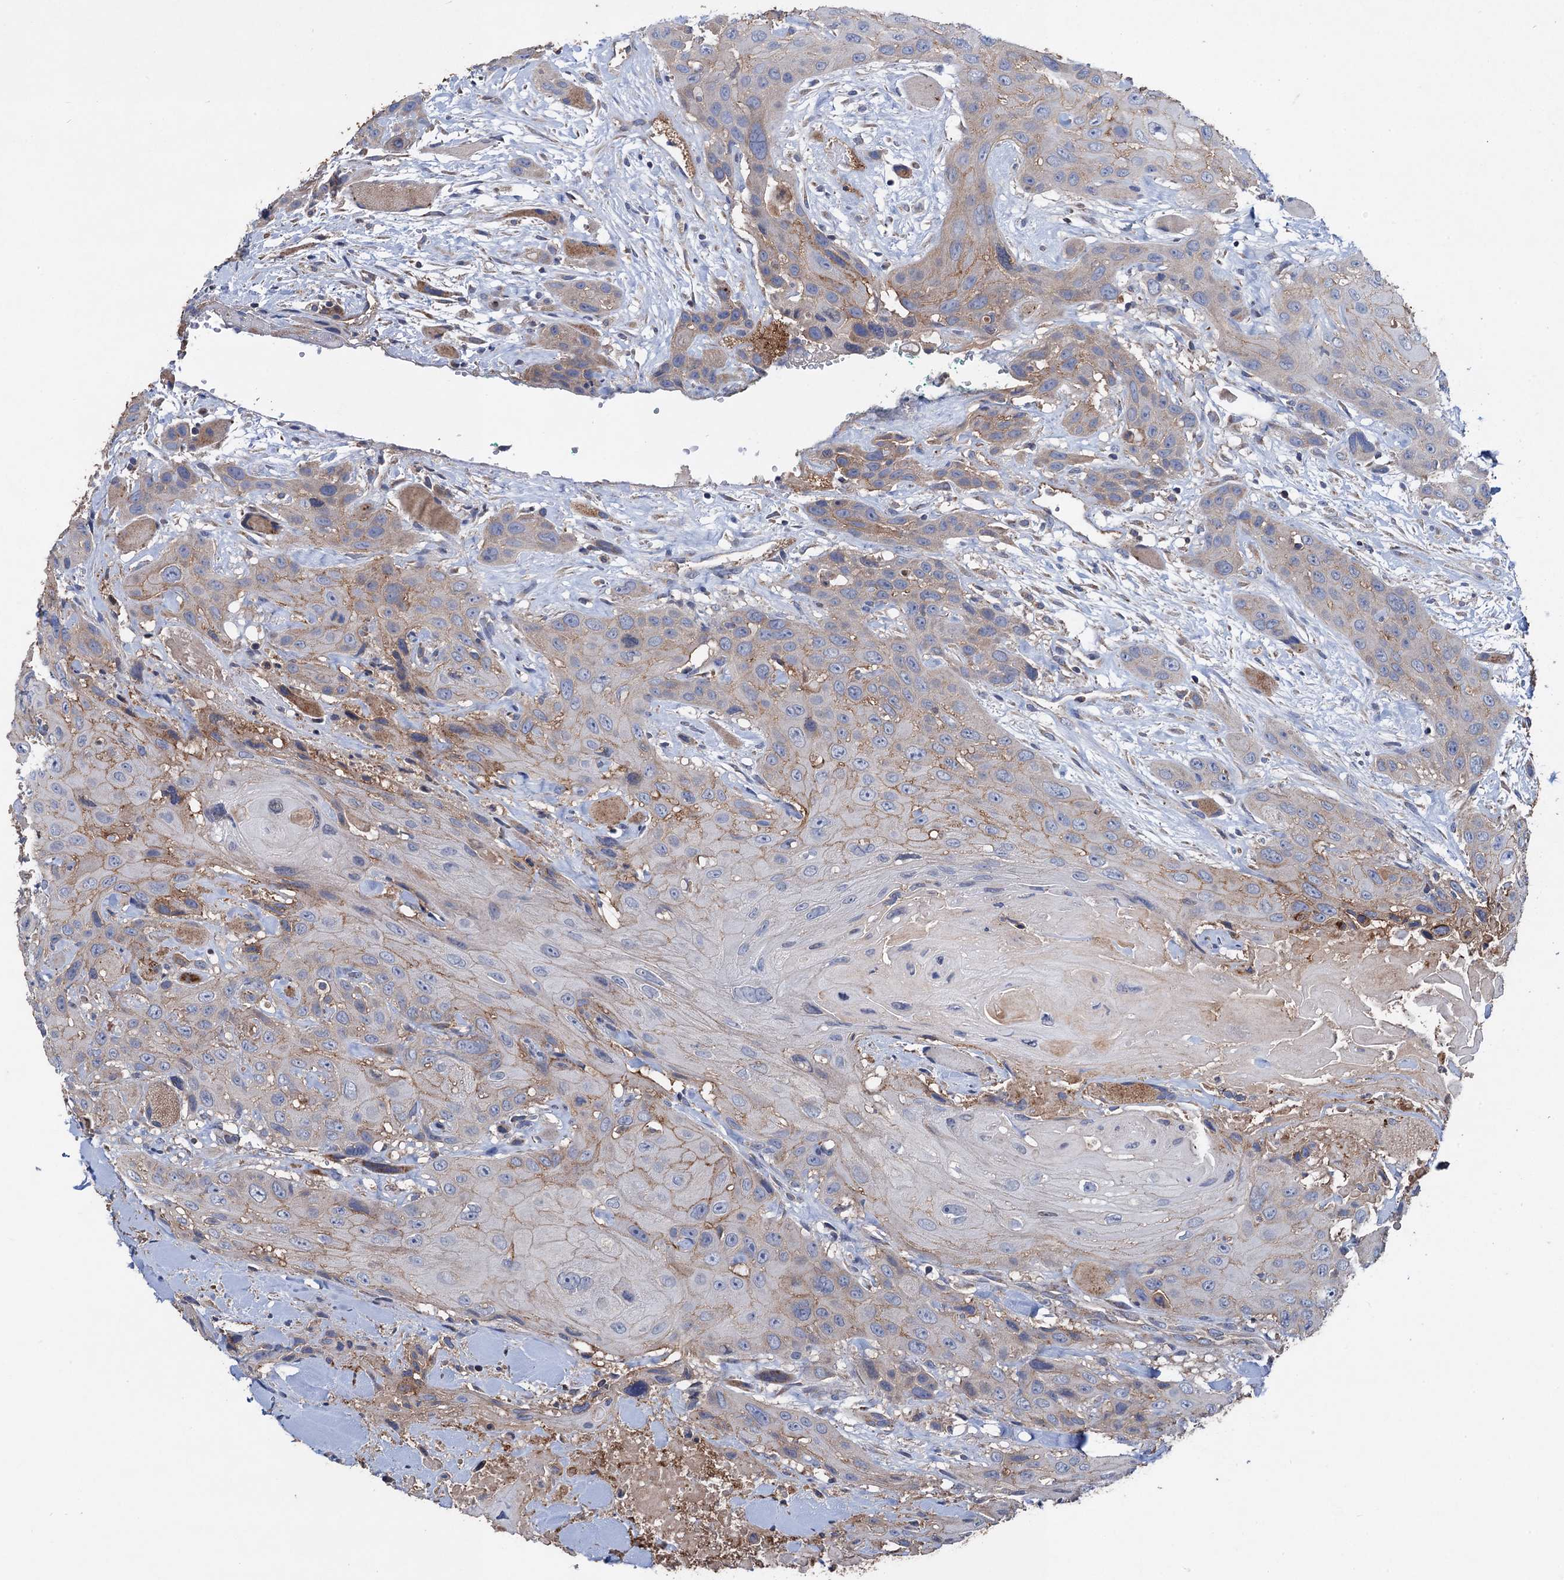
{"staining": {"intensity": "weak", "quantity": "25%-75%", "location": "cytoplasmic/membranous"}, "tissue": "head and neck cancer", "cell_type": "Tumor cells", "image_type": "cancer", "snomed": [{"axis": "morphology", "description": "Squamous cell carcinoma, NOS"}, {"axis": "topography", "description": "Head-Neck"}], "caption": "Head and neck squamous cell carcinoma was stained to show a protein in brown. There is low levels of weak cytoplasmic/membranous expression in approximately 25%-75% of tumor cells. The protein is stained brown, and the nuclei are stained in blue (DAB (3,3'-diaminobenzidine) IHC with brightfield microscopy, high magnification).", "gene": "DGLUCY", "patient": {"sex": "male", "age": 81}}